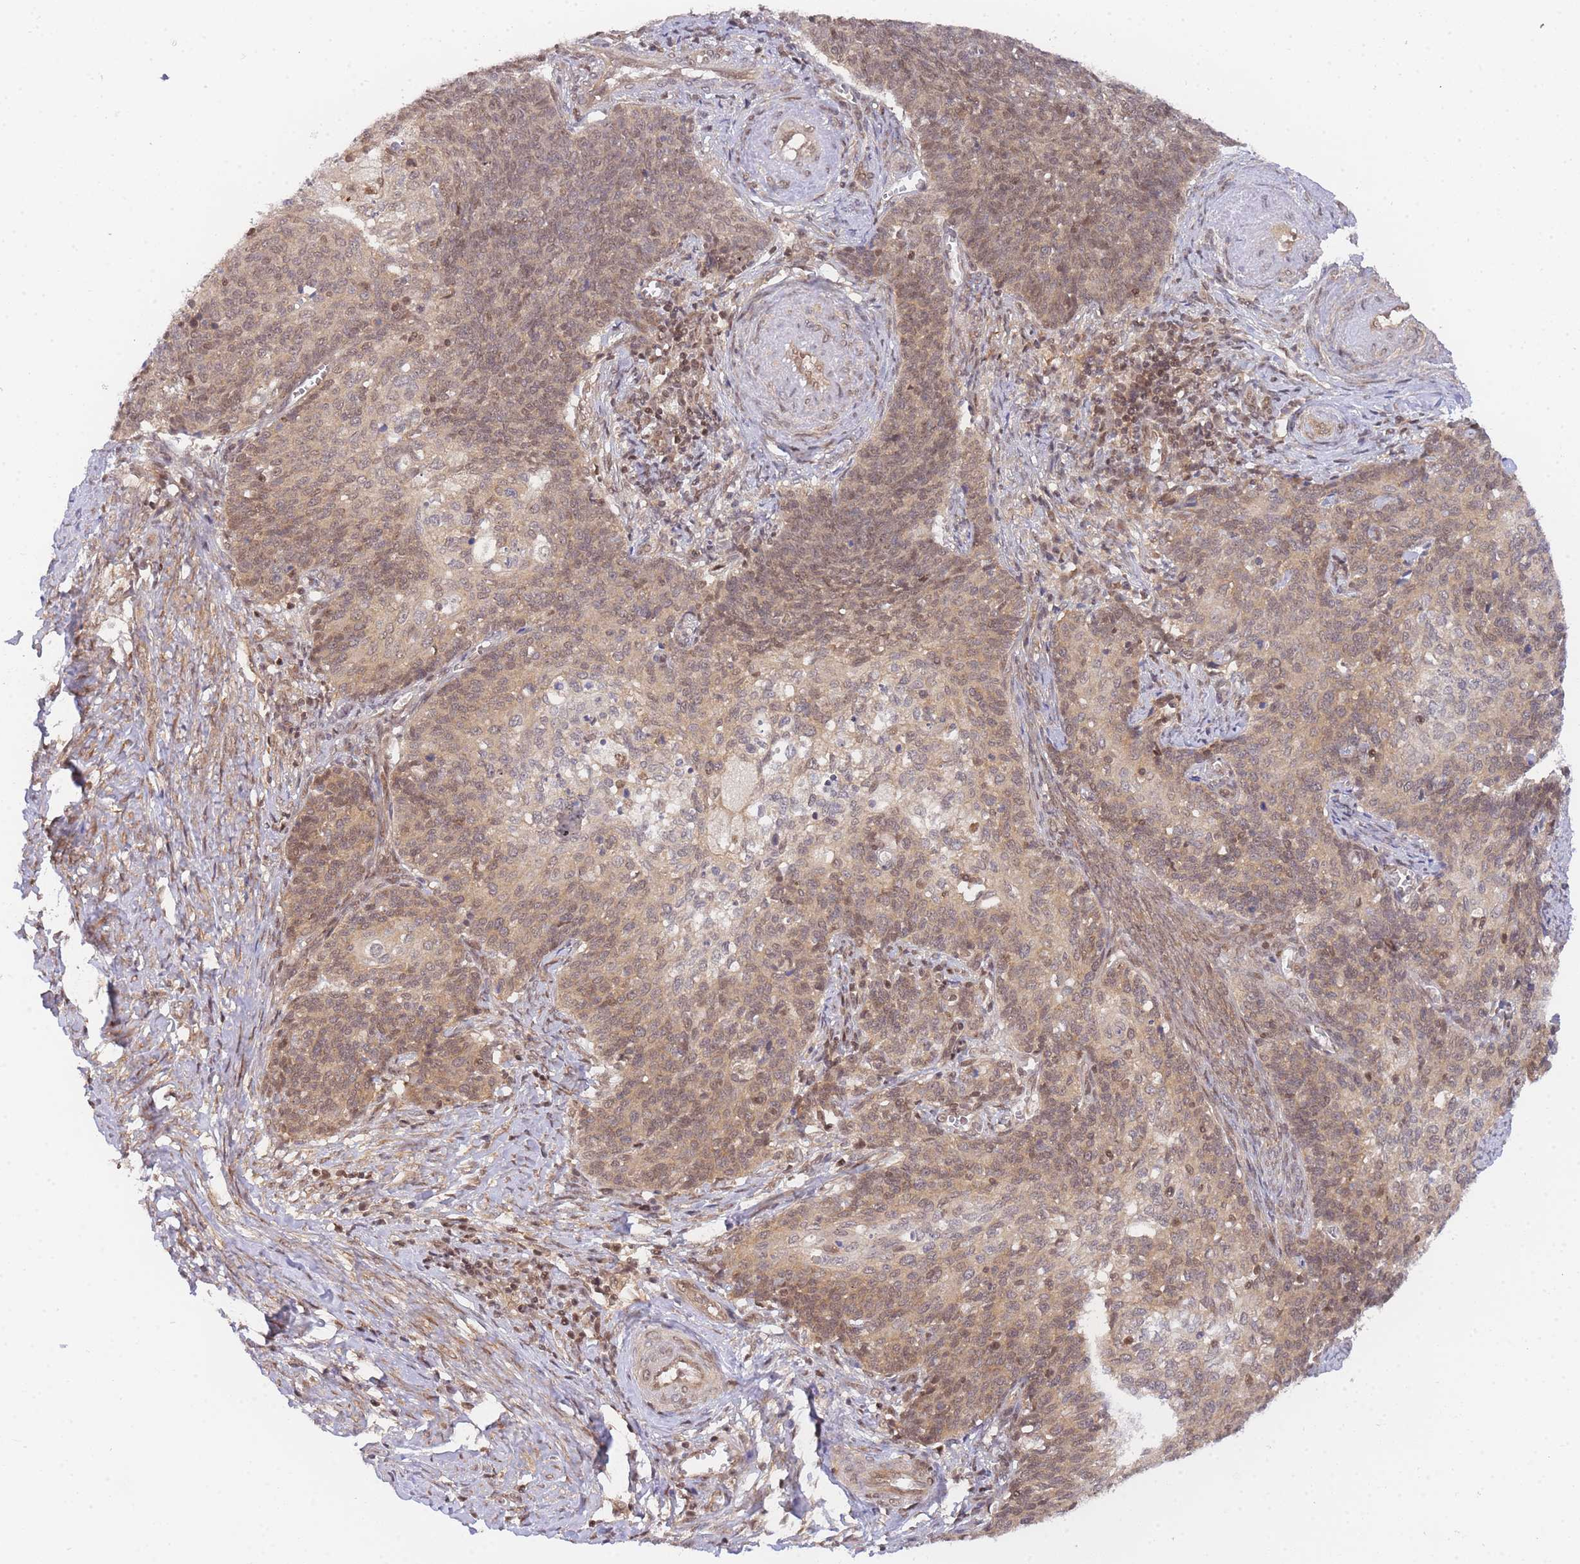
{"staining": {"intensity": "moderate", "quantity": ">75%", "location": "cytoplasmic/membranous,nuclear"}, "tissue": "cervical cancer", "cell_type": "Tumor cells", "image_type": "cancer", "snomed": [{"axis": "morphology", "description": "Squamous cell carcinoma, NOS"}, {"axis": "topography", "description": "Cervix"}], "caption": "Human cervical cancer (squamous cell carcinoma) stained for a protein (brown) displays moderate cytoplasmic/membranous and nuclear positive expression in about >75% of tumor cells.", "gene": "KIAA1191", "patient": {"sex": "female", "age": 39}}